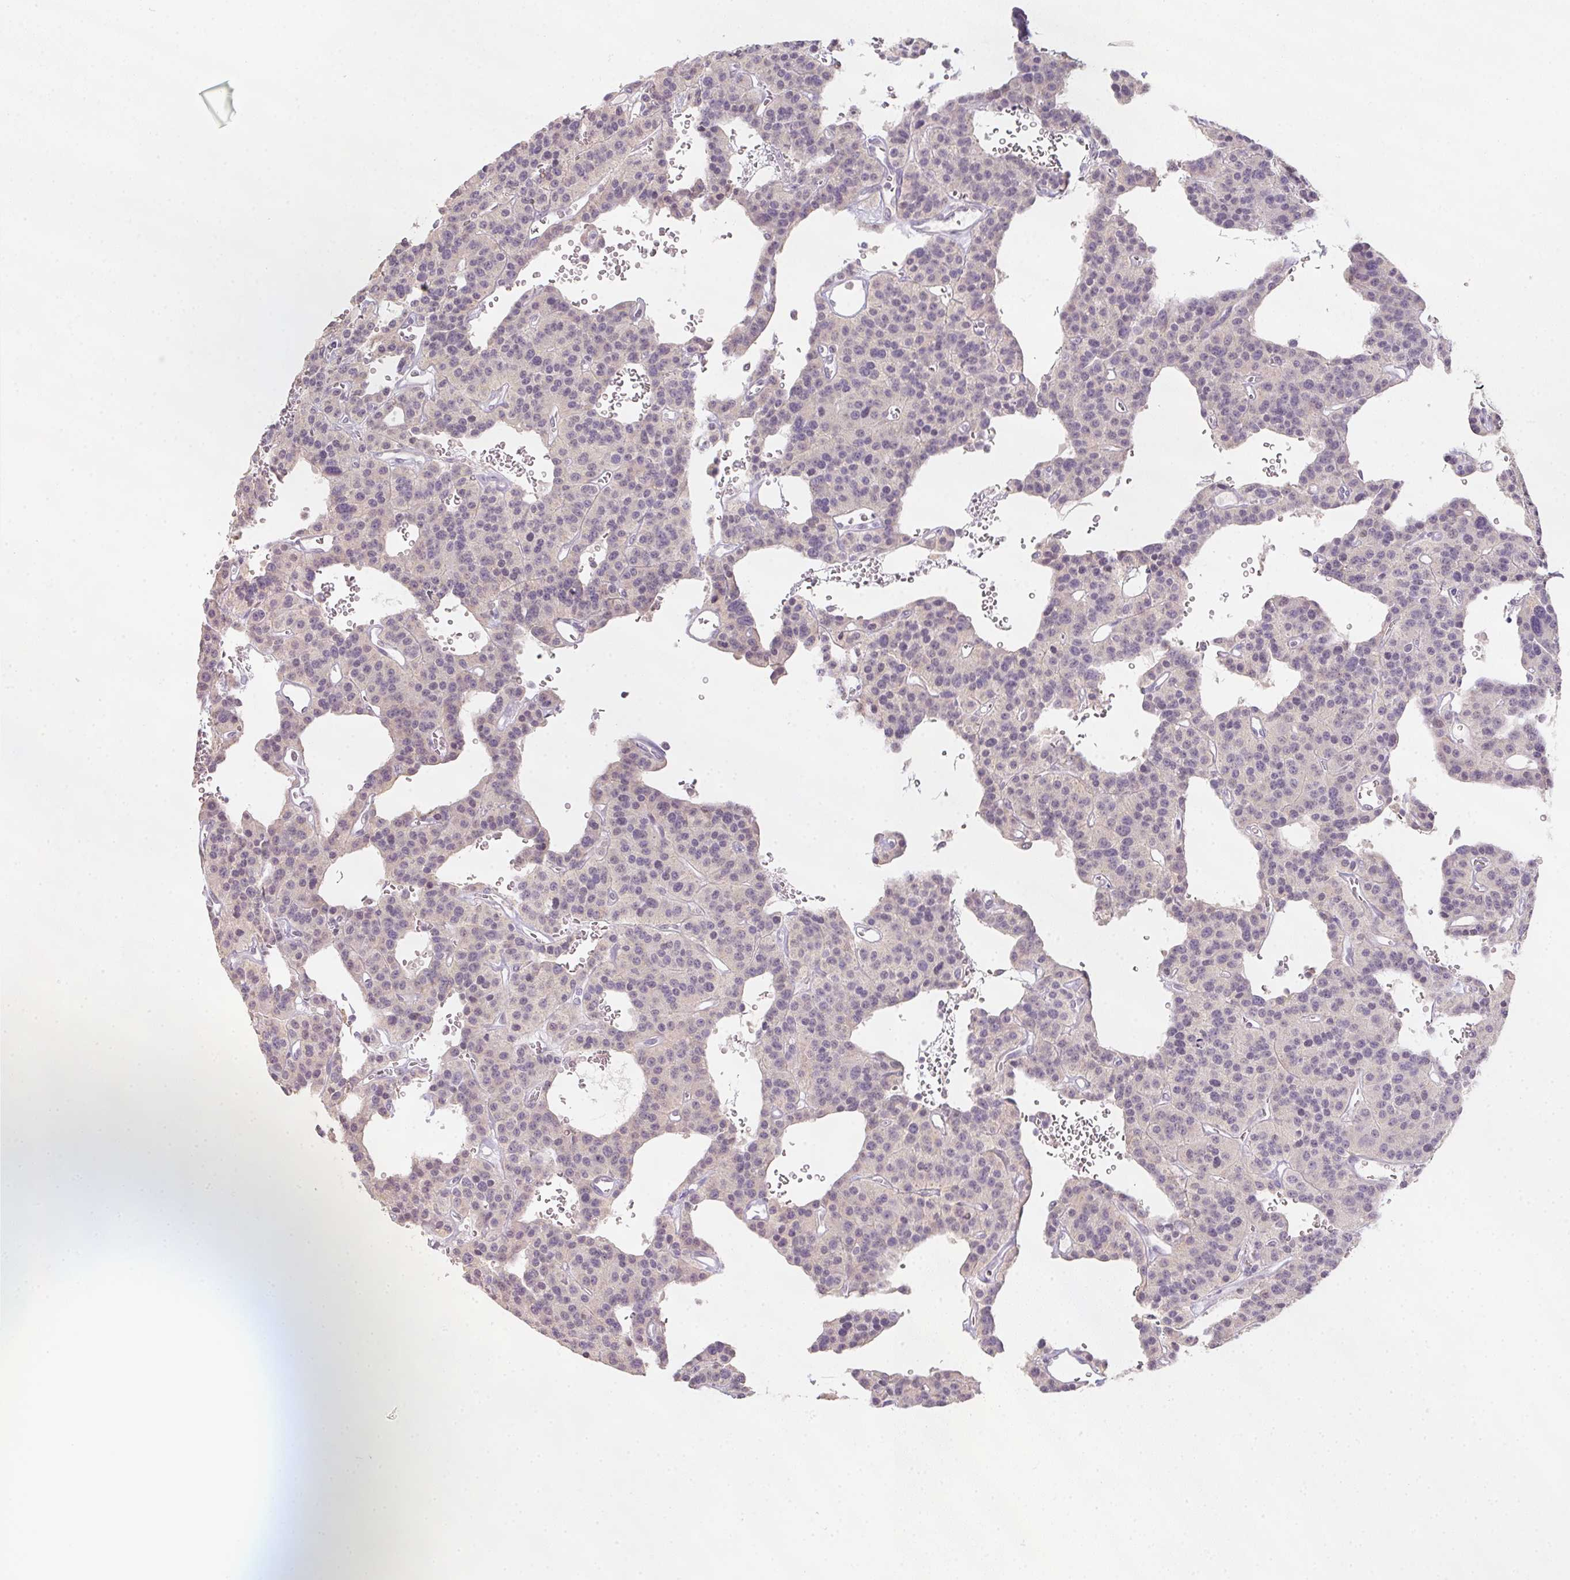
{"staining": {"intensity": "negative", "quantity": "none", "location": "none"}, "tissue": "carcinoid", "cell_type": "Tumor cells", "image_type": "cancer", "snomed": [{"axis": "morphology", "description": "Carcinoid, malignant, NOS"}, {"axis": "topography", "description": "Lung"}], "caption": "There is no significant positivity in tumor cells of carcinoid.", "gene": "SLC6A18", "patient": {"sex": "female", "age": 71}}